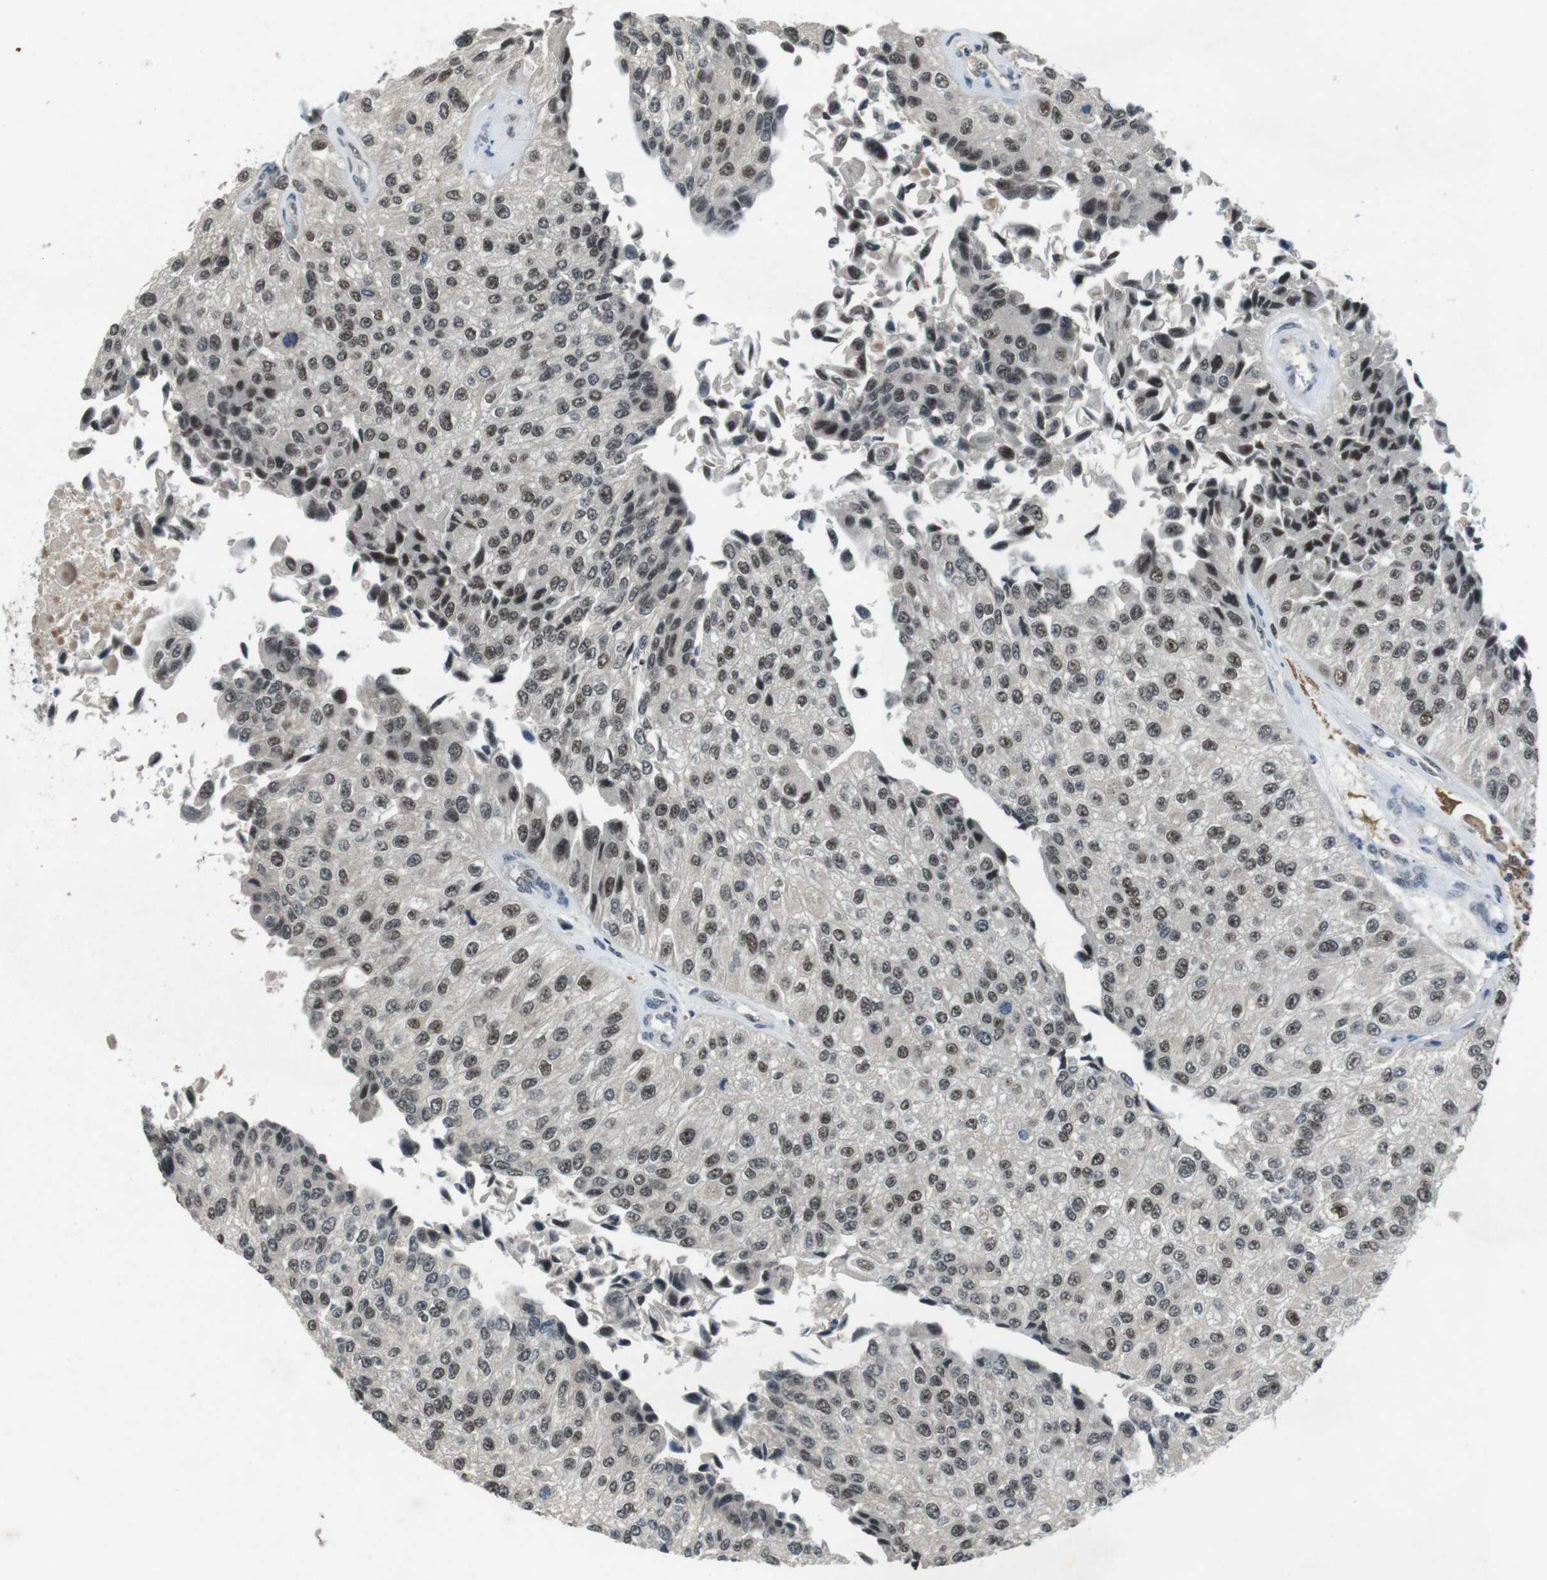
{"staining": {"intensity": "weak", "quantity": ">75%", "location": "nuclear"}, "tissue": "urothelial cancer", "cell_type": "Tumor cells", "image_type": "cancer", "snomed": [{"axis": "morphology", "description": "Urothelial carcinoma, High grade"}, {"axis": "topography", "description": "Kidney"}, {"axis": "topography", "description": "Urinary bladder"}], "caption": "This is an image of immunohistochemistry staining of urothelial carcinoma (high-grade), which shows weak staining in the nuclear of tumor cells.", "gene": "USP7", "patient": {"sex": "male", "age": 77}}